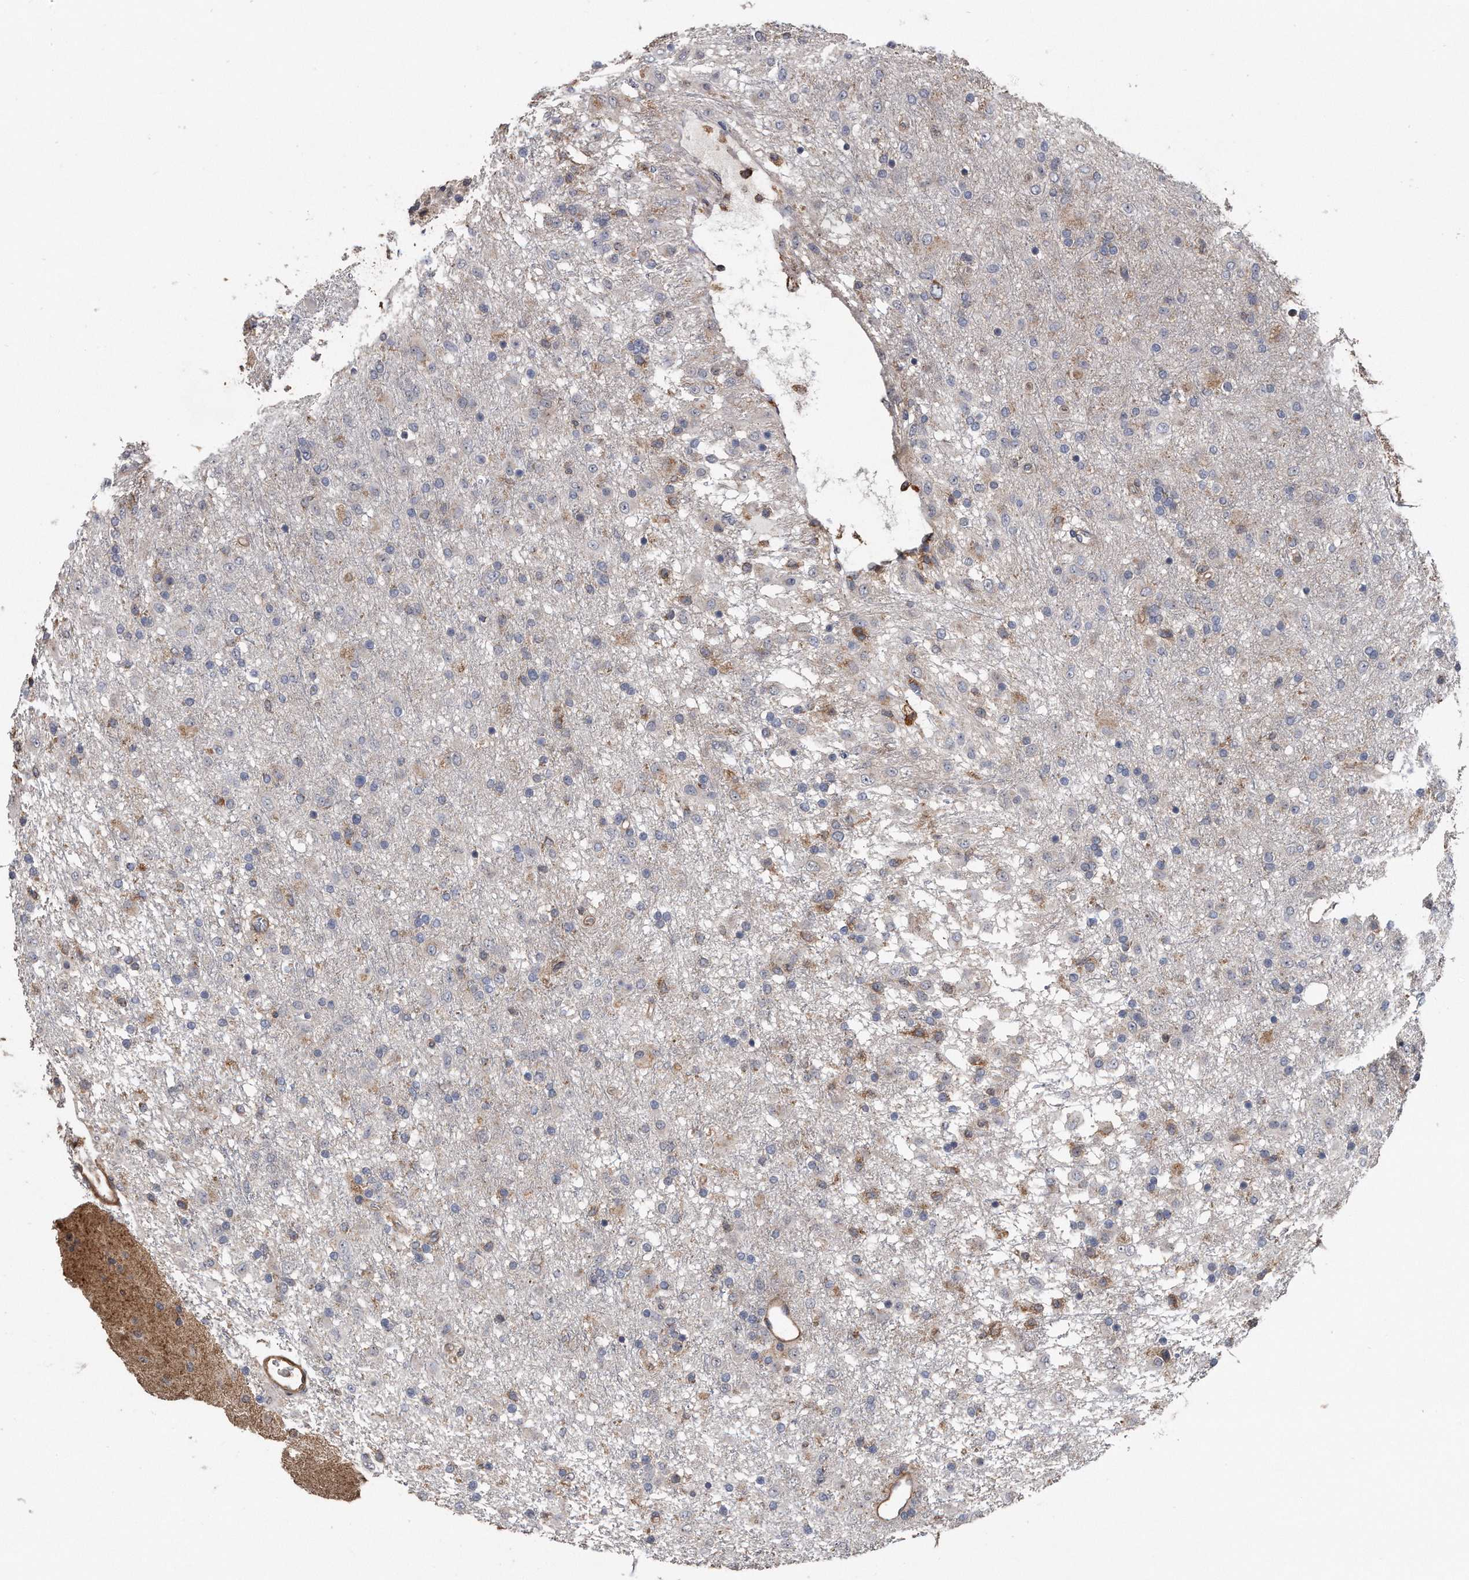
{"staining": {"intensity": "moderate", "quantity": "<25%", "location": "cytoplasmic/membranous"}, "tissue": "glioma", "cell_type": "Tumor cells", "image_type": "cancer", "snomed": [{"axis": "morphology", "description": "Glioma, malignant, Low grade"}, {"axis": "topography", "description": "Brain"}], "caption": "DAB immunohistochemical staining of human glioma displays moderate cytoplasmic/membranous protein expression in about <25% of tumor cells. (Brightfield microscopy of DAB IHC at high magnification).", "gene": "KCND3", "patient": {"sex": "male", "age": 65}}